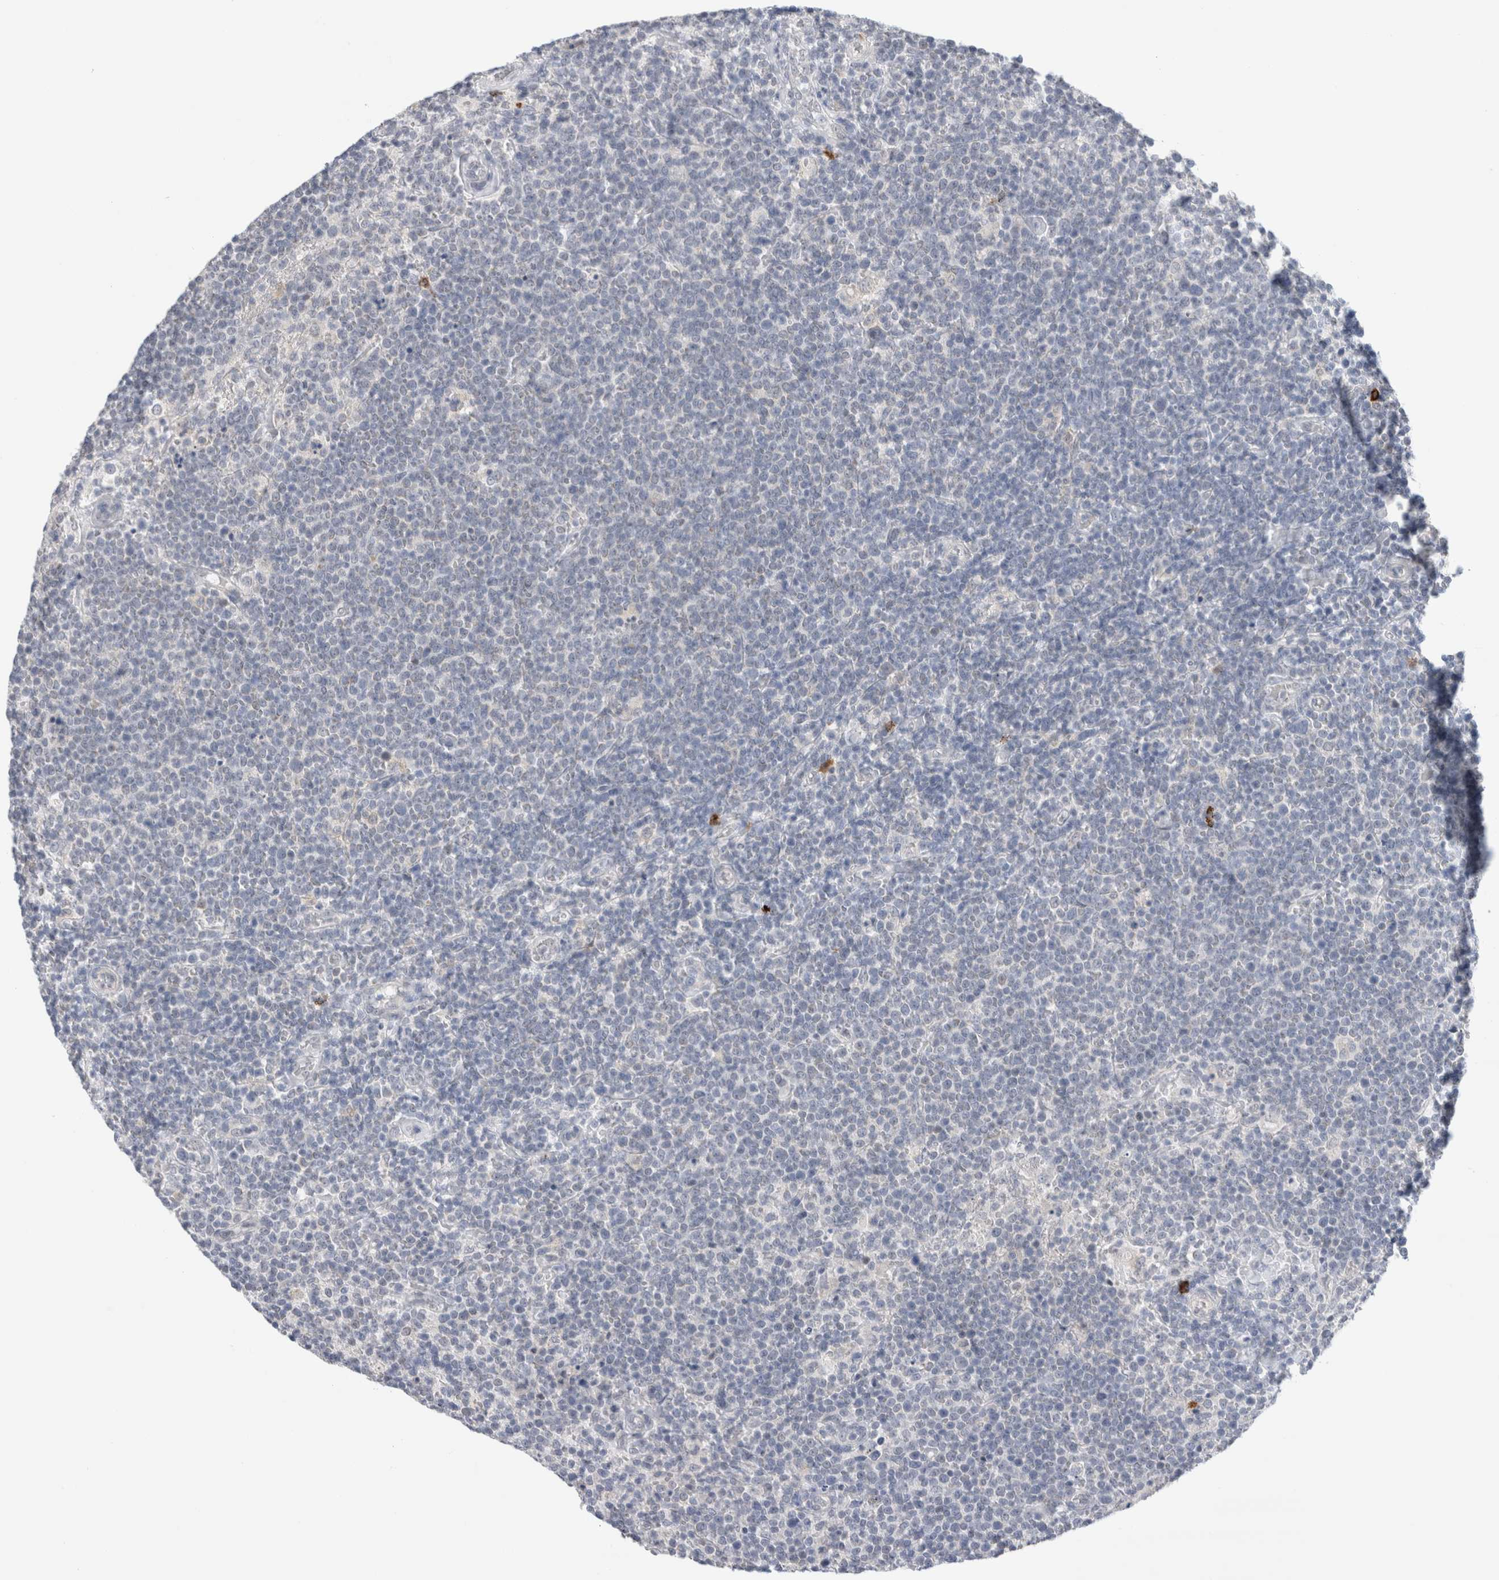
{"staining": {"intensity": "negative", "quantity": "none", "location": "none"}, "tissue": "lymphoma", "cell_type": "Tumor cells", "image_type": "cancer", "snomed": [{"axis": "morphology", "description": "Malignant lymphoma, non-Hodgkin's type, High grade"}, {"axis": "topography", "description": "Lymph node"}], "caption": "The image displays no staining of tumor cells in malignant lymphoma, non-Hodgkin's type (high-grade).", "gene": "SLC22A12", "patient": {"sex": "male", "age": 61}}